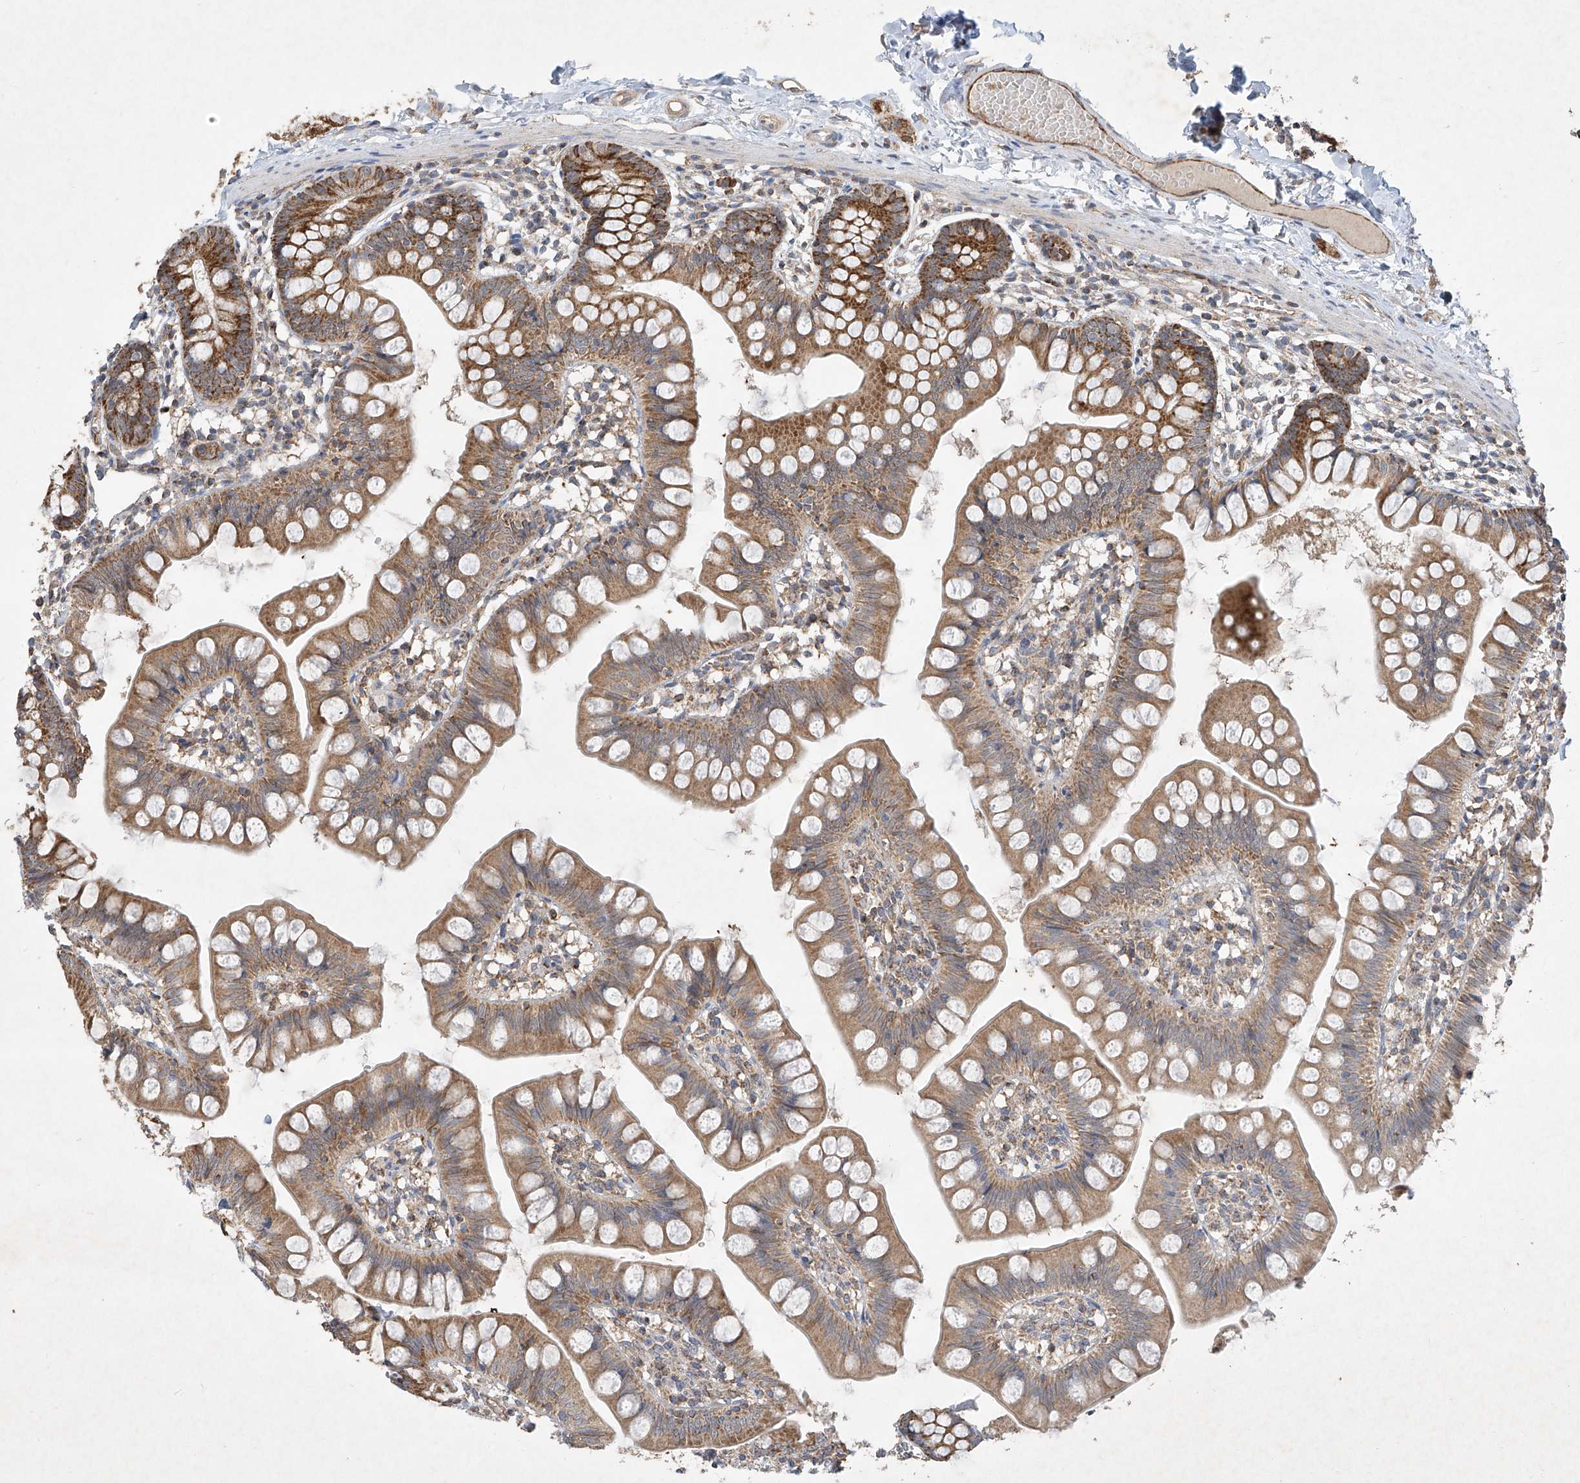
{"staining": {"intensity": "moderate", "quantity": ">75%", "location": "cytoplasmic/membranous"}, "tissue": "small intestine", "cell_type": "Glandular cells", "image_type": "normal", "snomed": [{"axis": "morphology", "description": "Normal tissue, NOS"}, {"axis": "topography", "description": "Small intestine"}], "caption": "Immunohistochemistry (IHC) (DAB (3,3'-diaminobenzidine)) staining of normal small intestine reveals moderate cytoplasmic/membranous protein positivity in about >75% of glandular cells.", "gene": "UQCC1", "patient": {"sex": "male", "age": 7}}